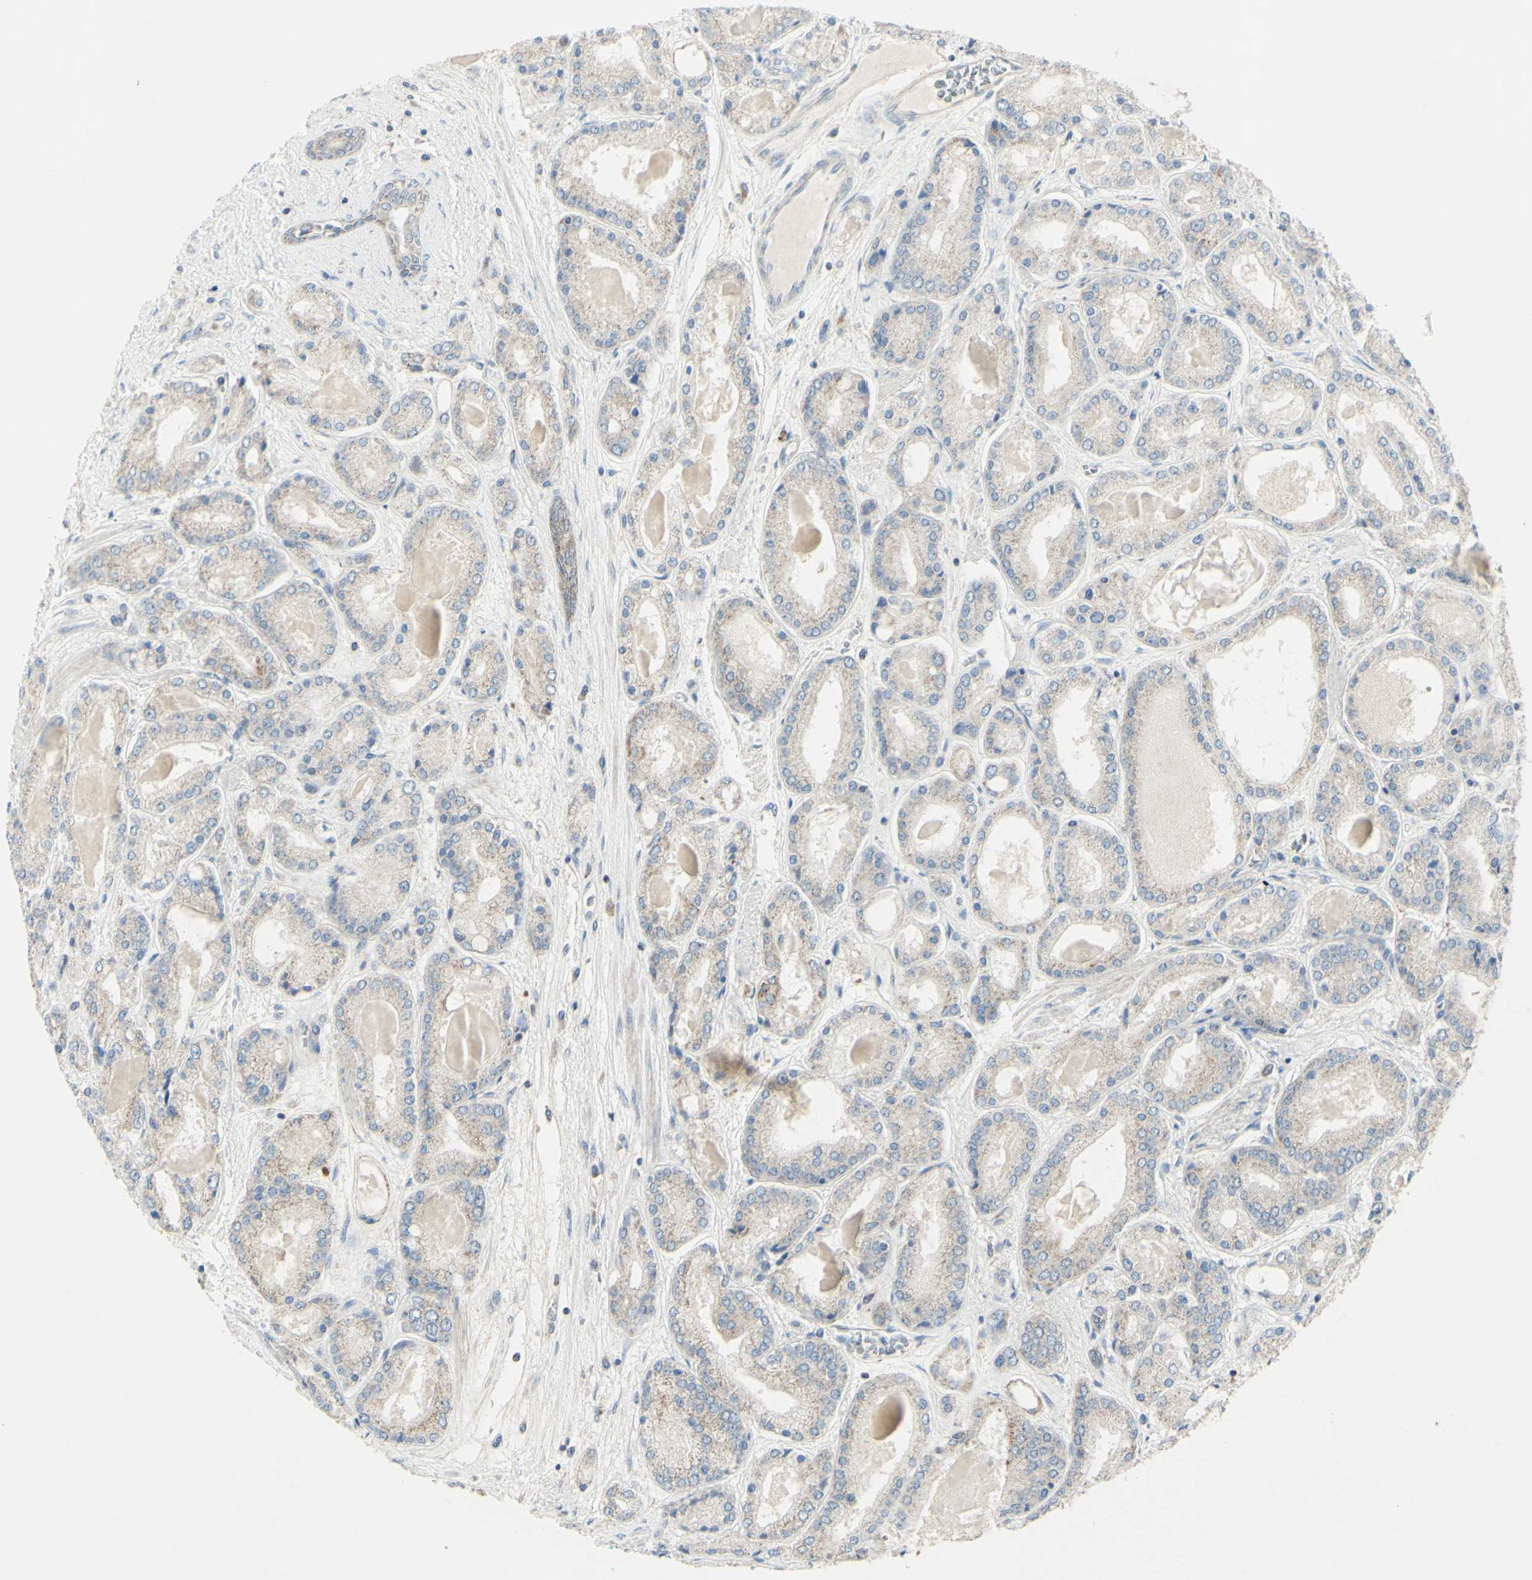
{"staining": {"intensity": "weak", "quantity": "25%-75%", "location": "cytoplasmic/membranous"}, "tissue": "prostate cancer", "cell_type": "Tumor cells", "image_type": "cancer", "snomed": [{"axis": "morphology", "description": "Adenocarcinoma, High grade"}, {"axis": "topography", "description": "Prostate"}], "caption": "Brown immunohistochemical staining in human prostate cancer (adenocarcinoma (high-grade)) reveals weak cytoplasmic/membranous staining in approximately 25%-75% of tumor cells.", "gene": "CNTNAP1", "patient": {"sex": "male", "age": 59}}